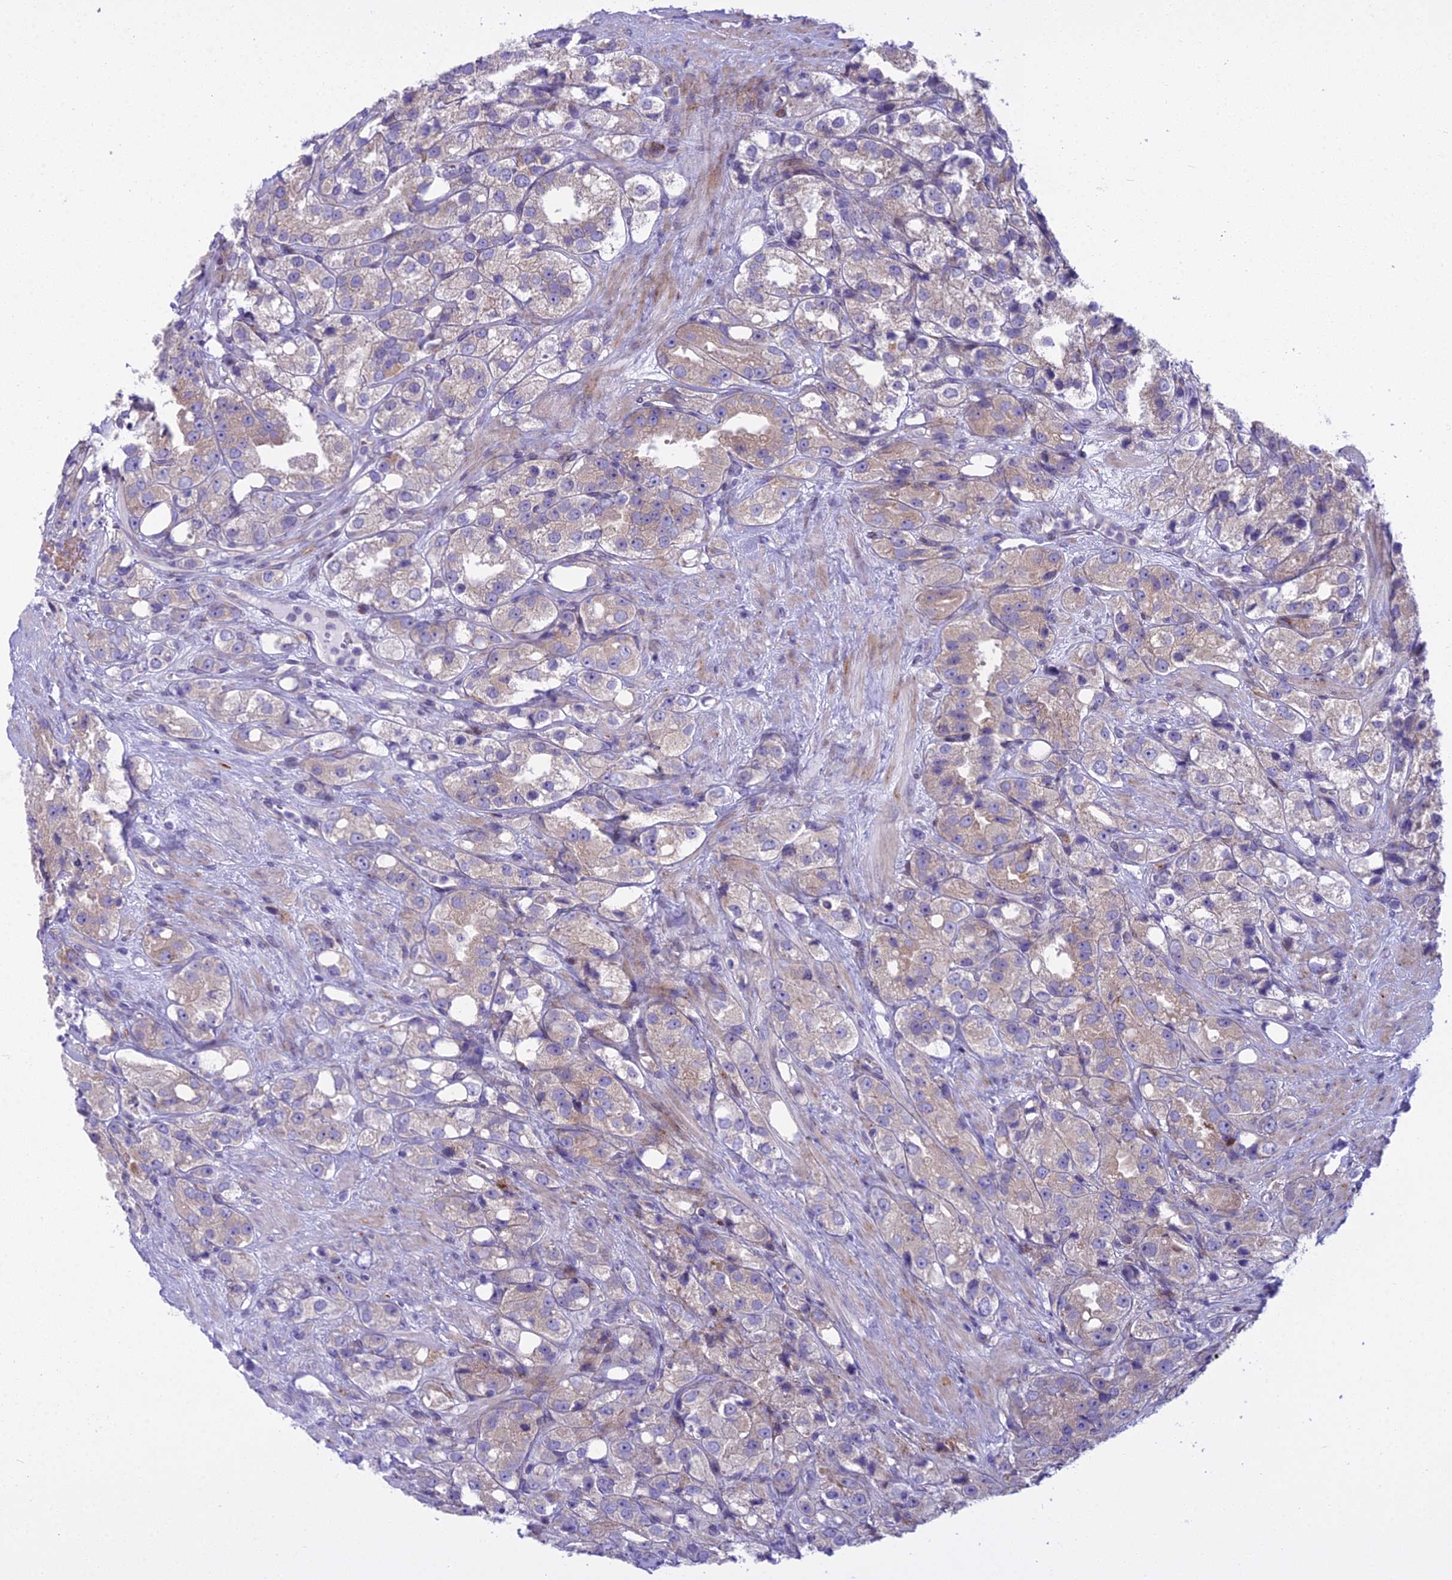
{"staining": {"intensity": "weak", "quantity": "<25%", "location": "cytoplasmic/membranous"}, "tissue": "prostate cancer", "cell_type": "Tumor cells", "image_type": "cancer", "snomed": [{"axis": "morphology", "description": "Adenocarcinoma, NOS"}, {"axis": "topography", "description": "Prostate"}], "caption": "Immunohistochemistry (IHC) histopathology image of prostate adenocarcinoma stained for a protein (brown), which displays no staining in tumor cells.", "gene": "PCDHB14", "patient": {"sex": "male", "age": 79}}